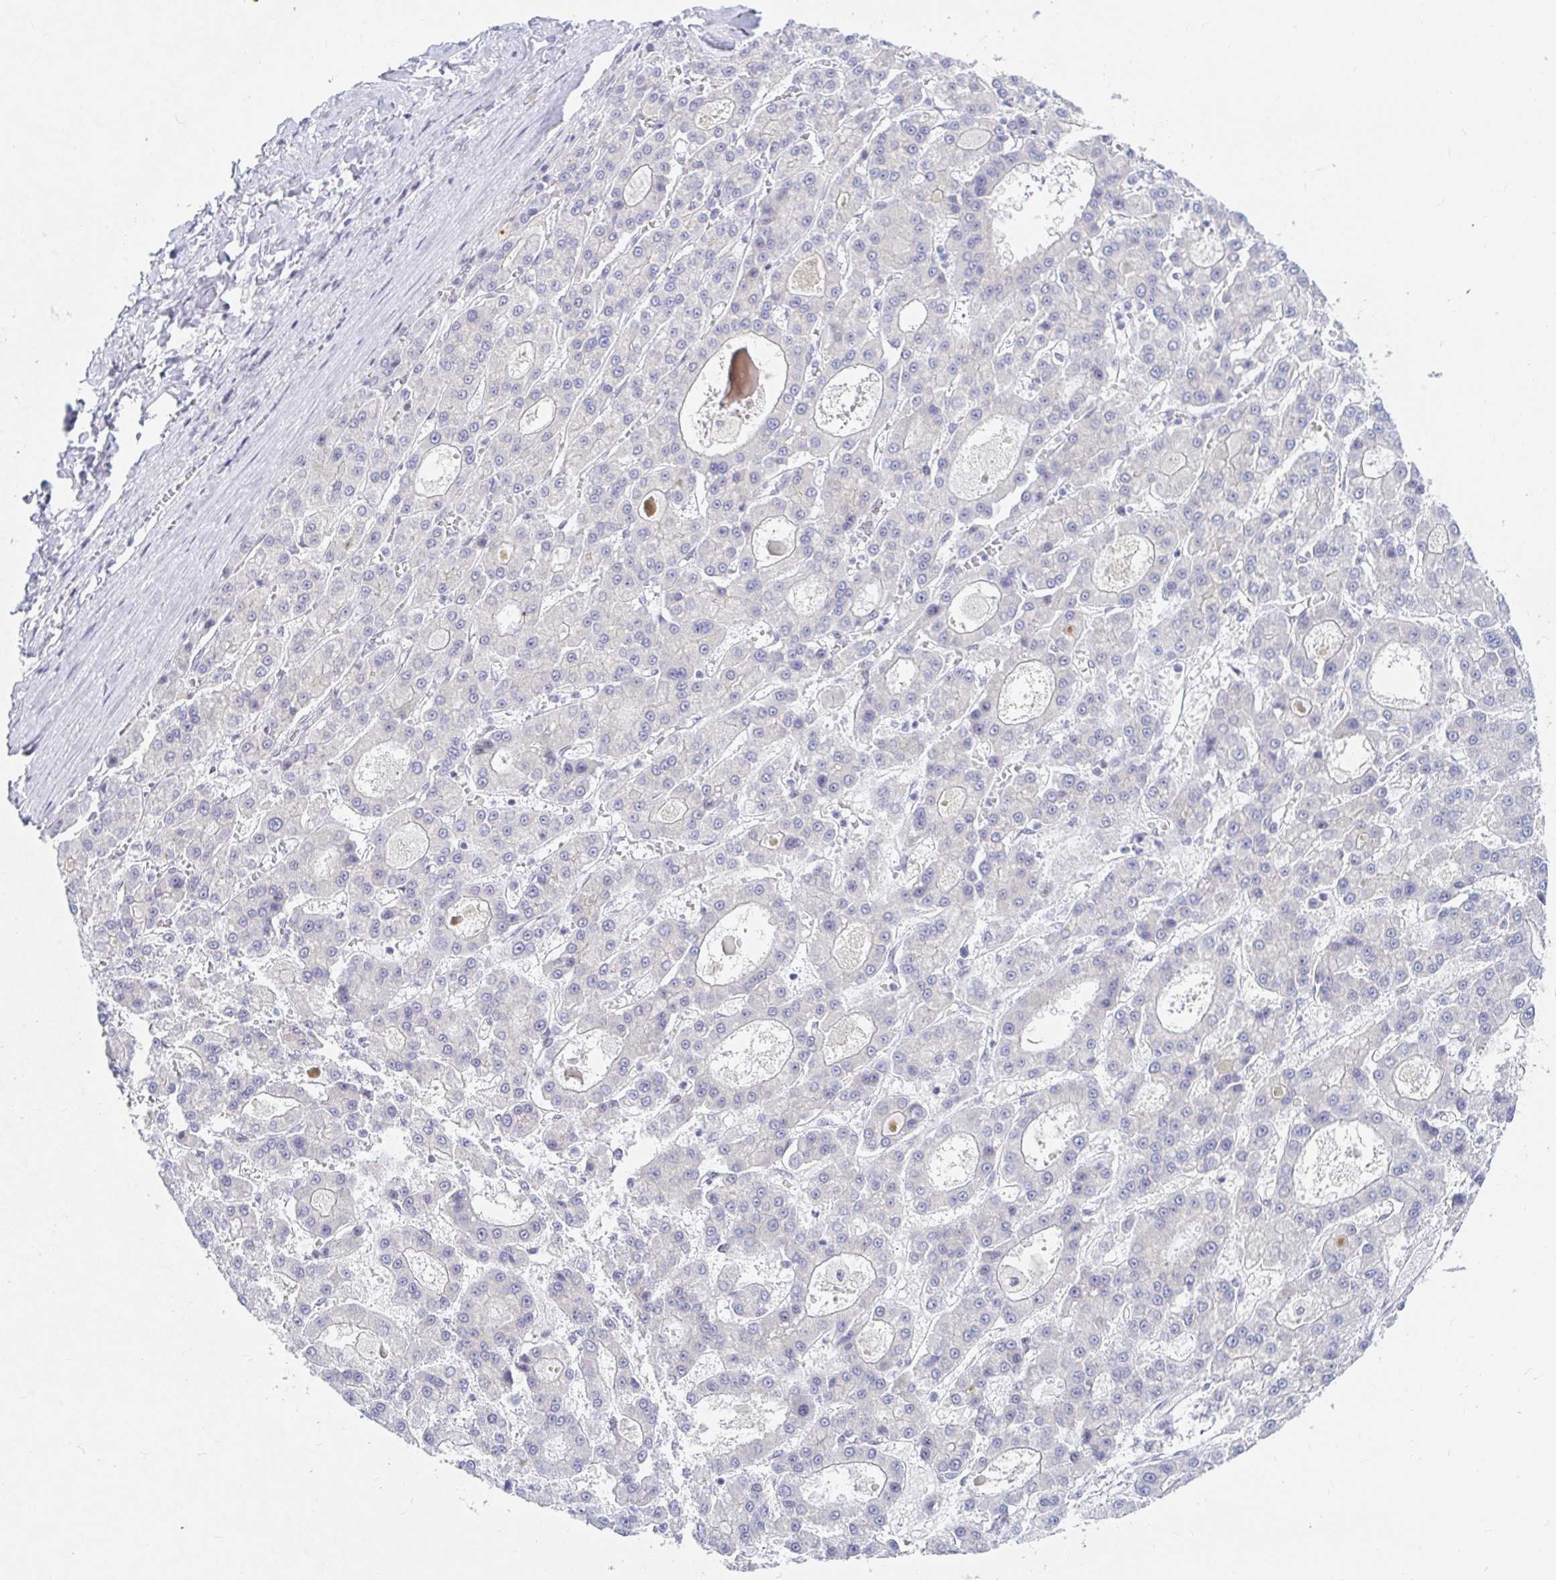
{"staining": {"intensity": "negative", "quantity": "none", "location": "none"}, "tissue": "liver cancer", "cell_type": "Tumor cells", "image_type": "cancer", "snomed": [{"axis": "morphology", "description": "Carcinoma, Hepatocellular, NOS"}, {"axis": "topography", "description": "Liver"}], "caption": "DAB immunohistochemical staining of human liver cancer displays no significant staining in tumor cells.", "gene": "COL28A1", "patient": {"sex": "male", "age": 70}}